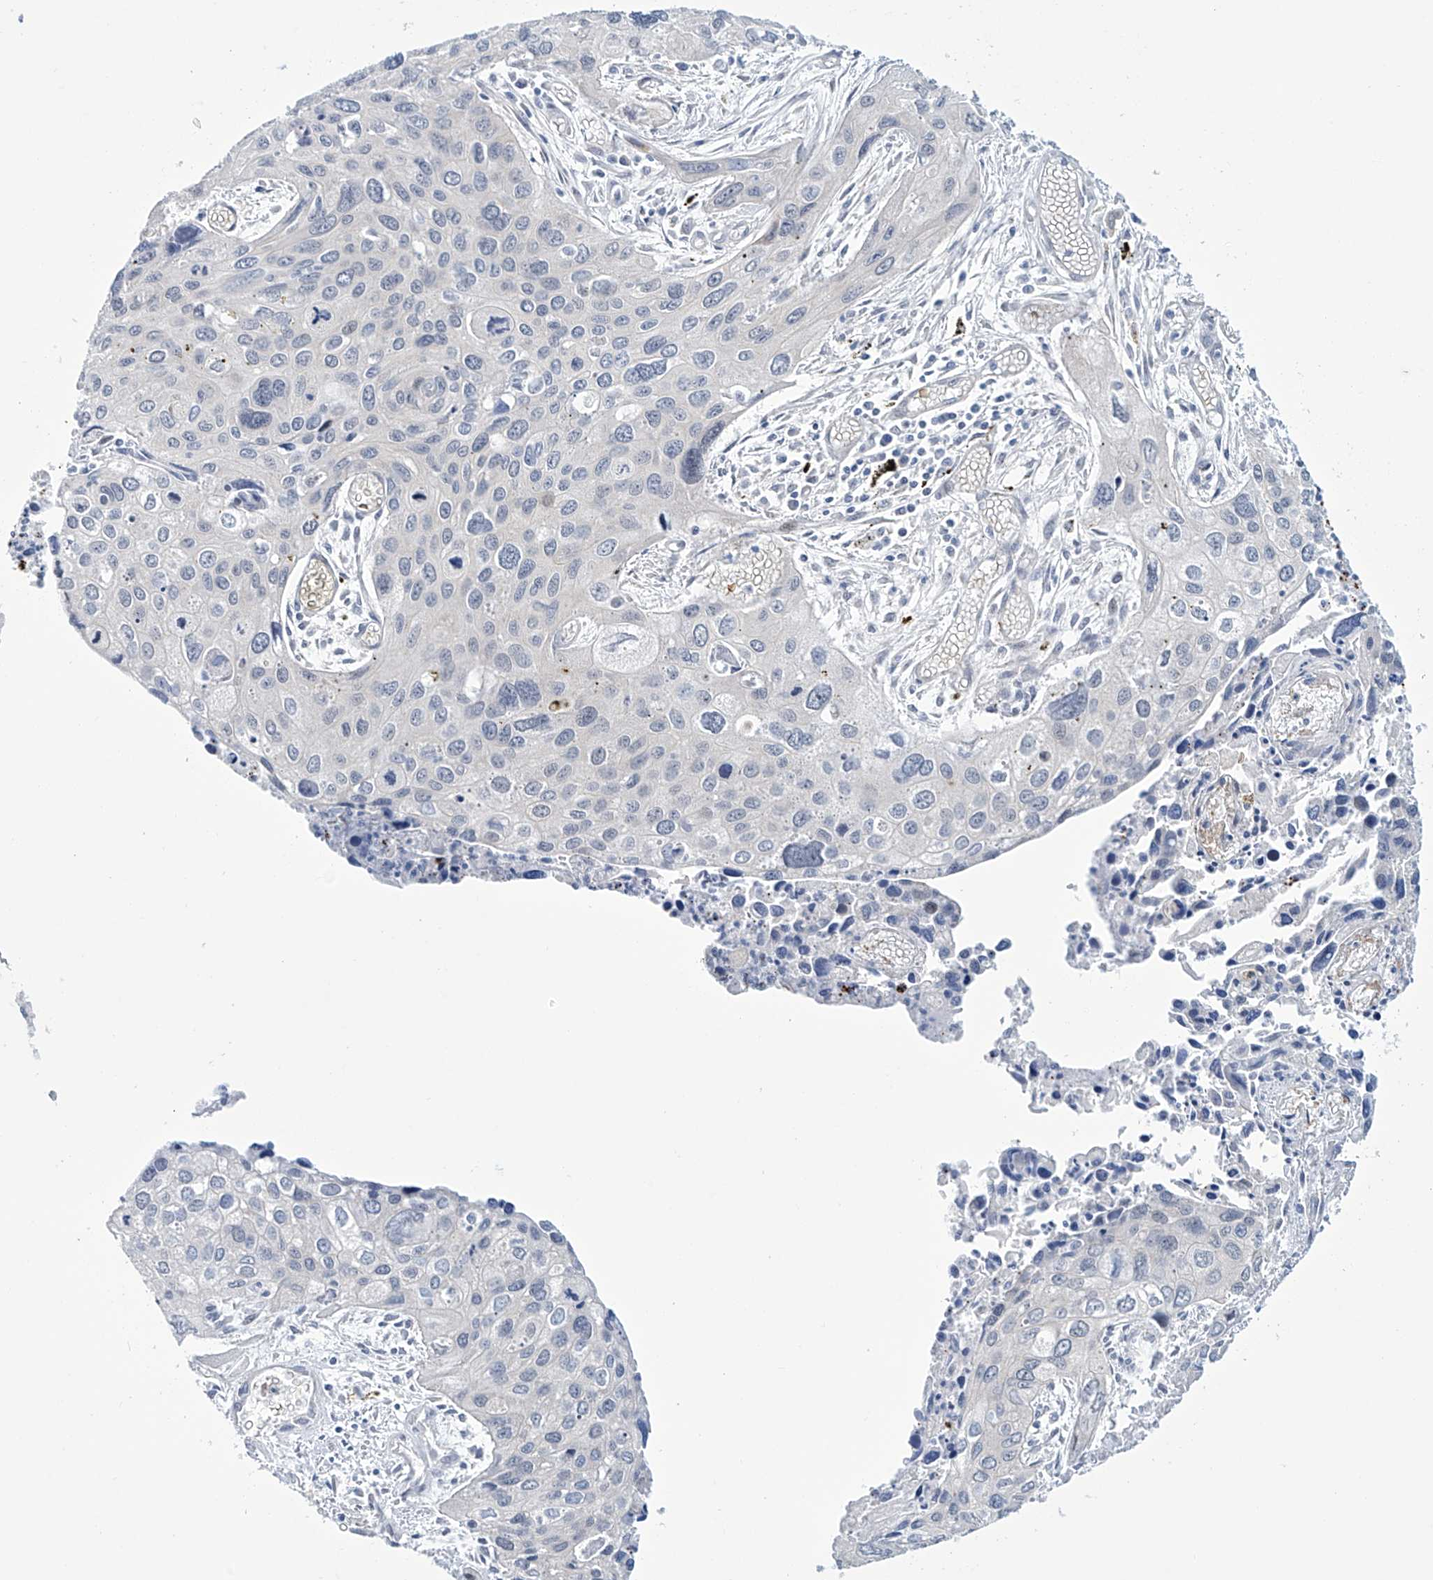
{"staining": {"intensity": "negative", "quantity": "none", "location": "none"}, "tissue": "cervical cancer", "cell_type": "Tumor cells", "image_type": "cancer", "snomed": [{"axis": "morphology", "description": "Squamous cell carcinoma, NOS"}, {"axis": "topography", "description": "Cervix"}], "caption": "IHC of cervical squamous cell carcinoma exhibits no staining in tumor cells.", "gene": "TRIM60", "patient": {"sex": "female", "age": 55}}